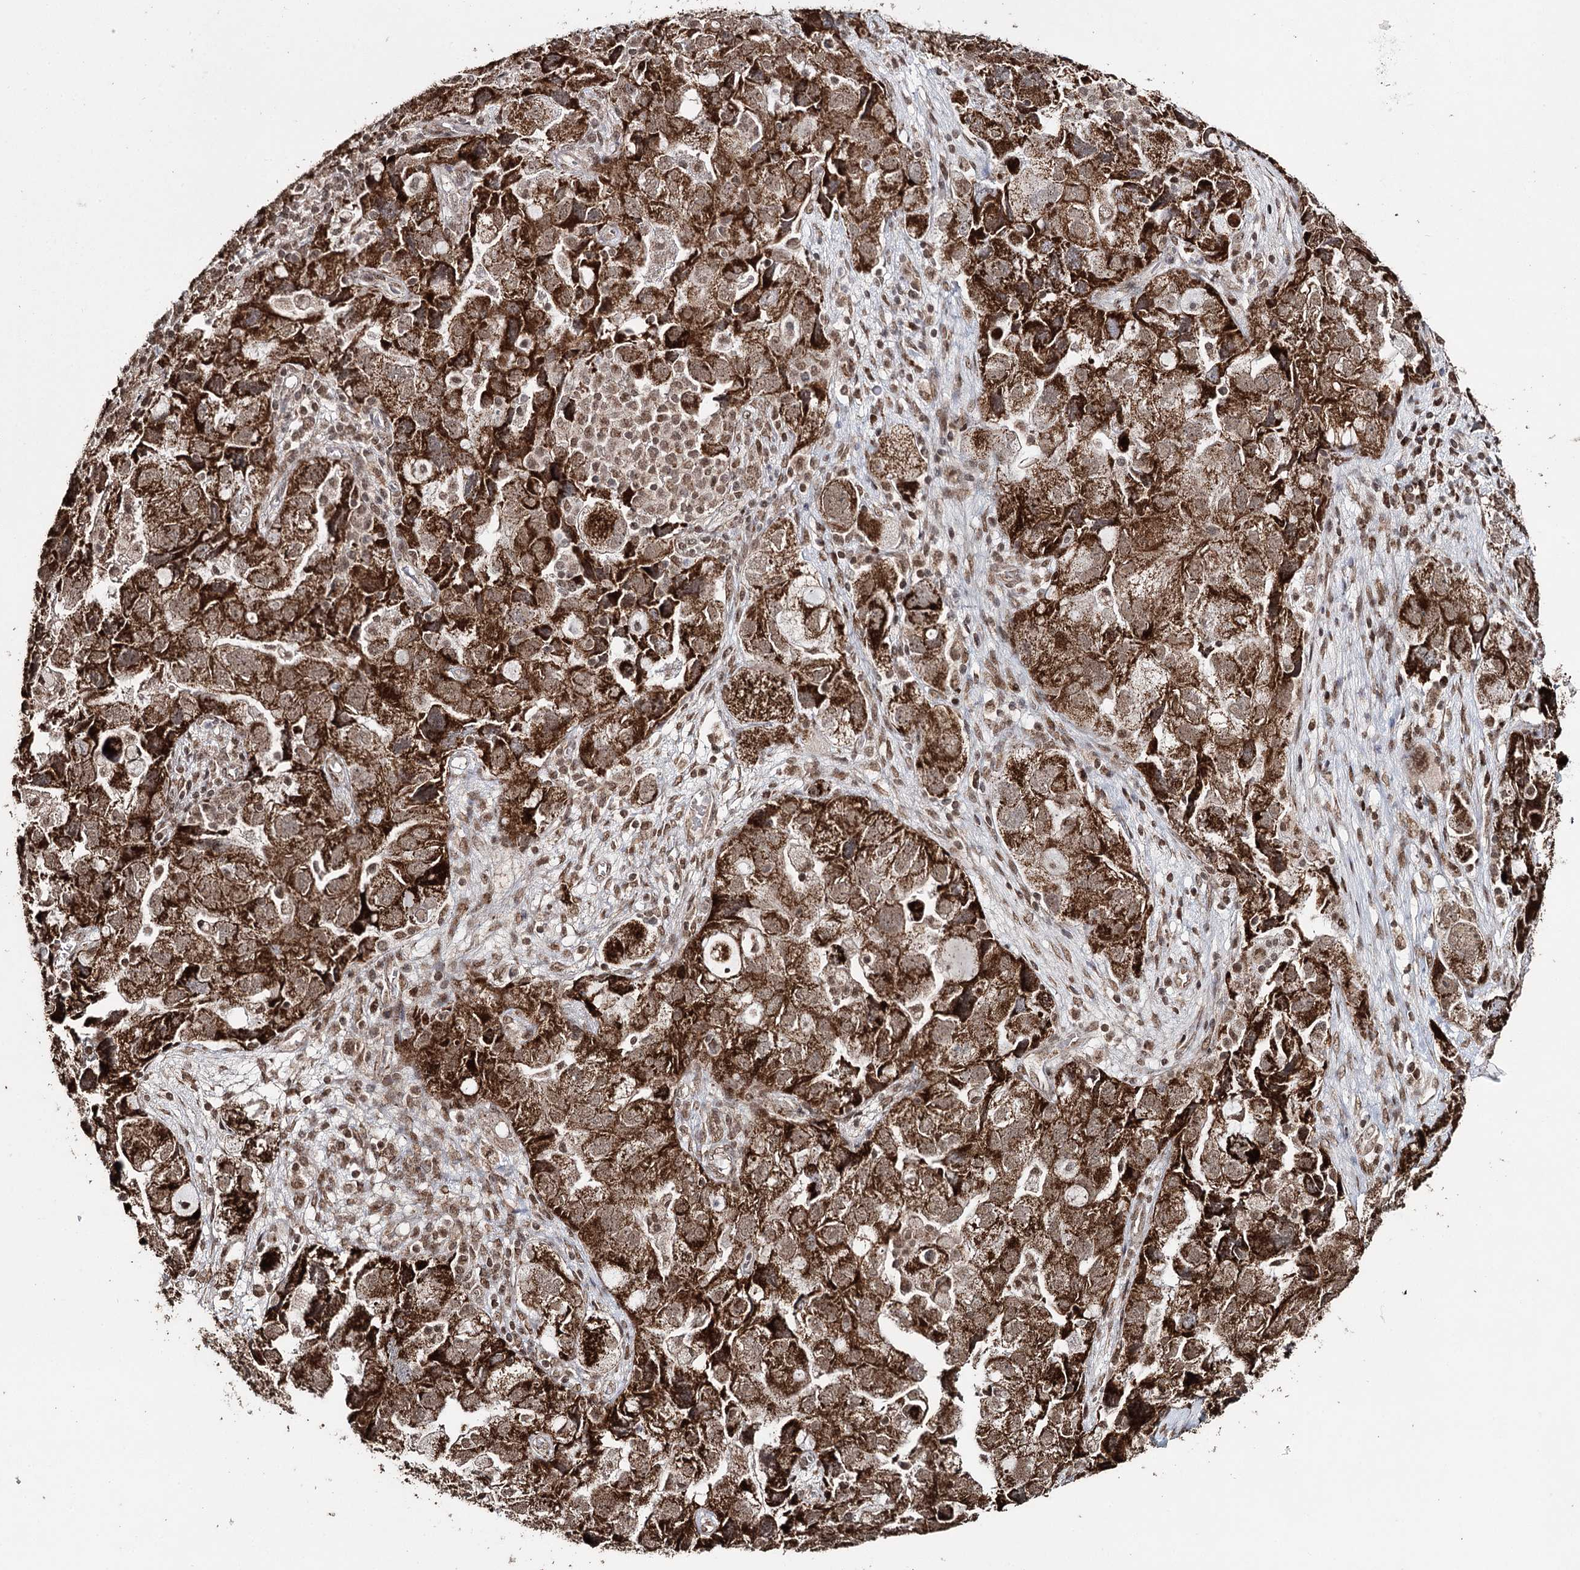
{"staining": {"intensity": "strong", "quantity": ">75%", "location": "cytoplasmic/membranous"}, "tissue": "ovarian cancer", "cell_type": "Tumor cells", "image_type": "cancer", "snomed": [{"axis": "morphology", "description": "Carcinoma, NOS"}, {"axis": "morphology", "description": "Cystadenocarcinoma, serous, NOS"}, {"axis": "topography", "description": "Ovary"}], "caption": "The image exhibits a brown stain indicating the presence of a protein in the cytoplasmic/membranous of tumor cells in ovarian carcinoma.", "gene": "PDHX", "patient": {"sex": "female", "age": 69}}